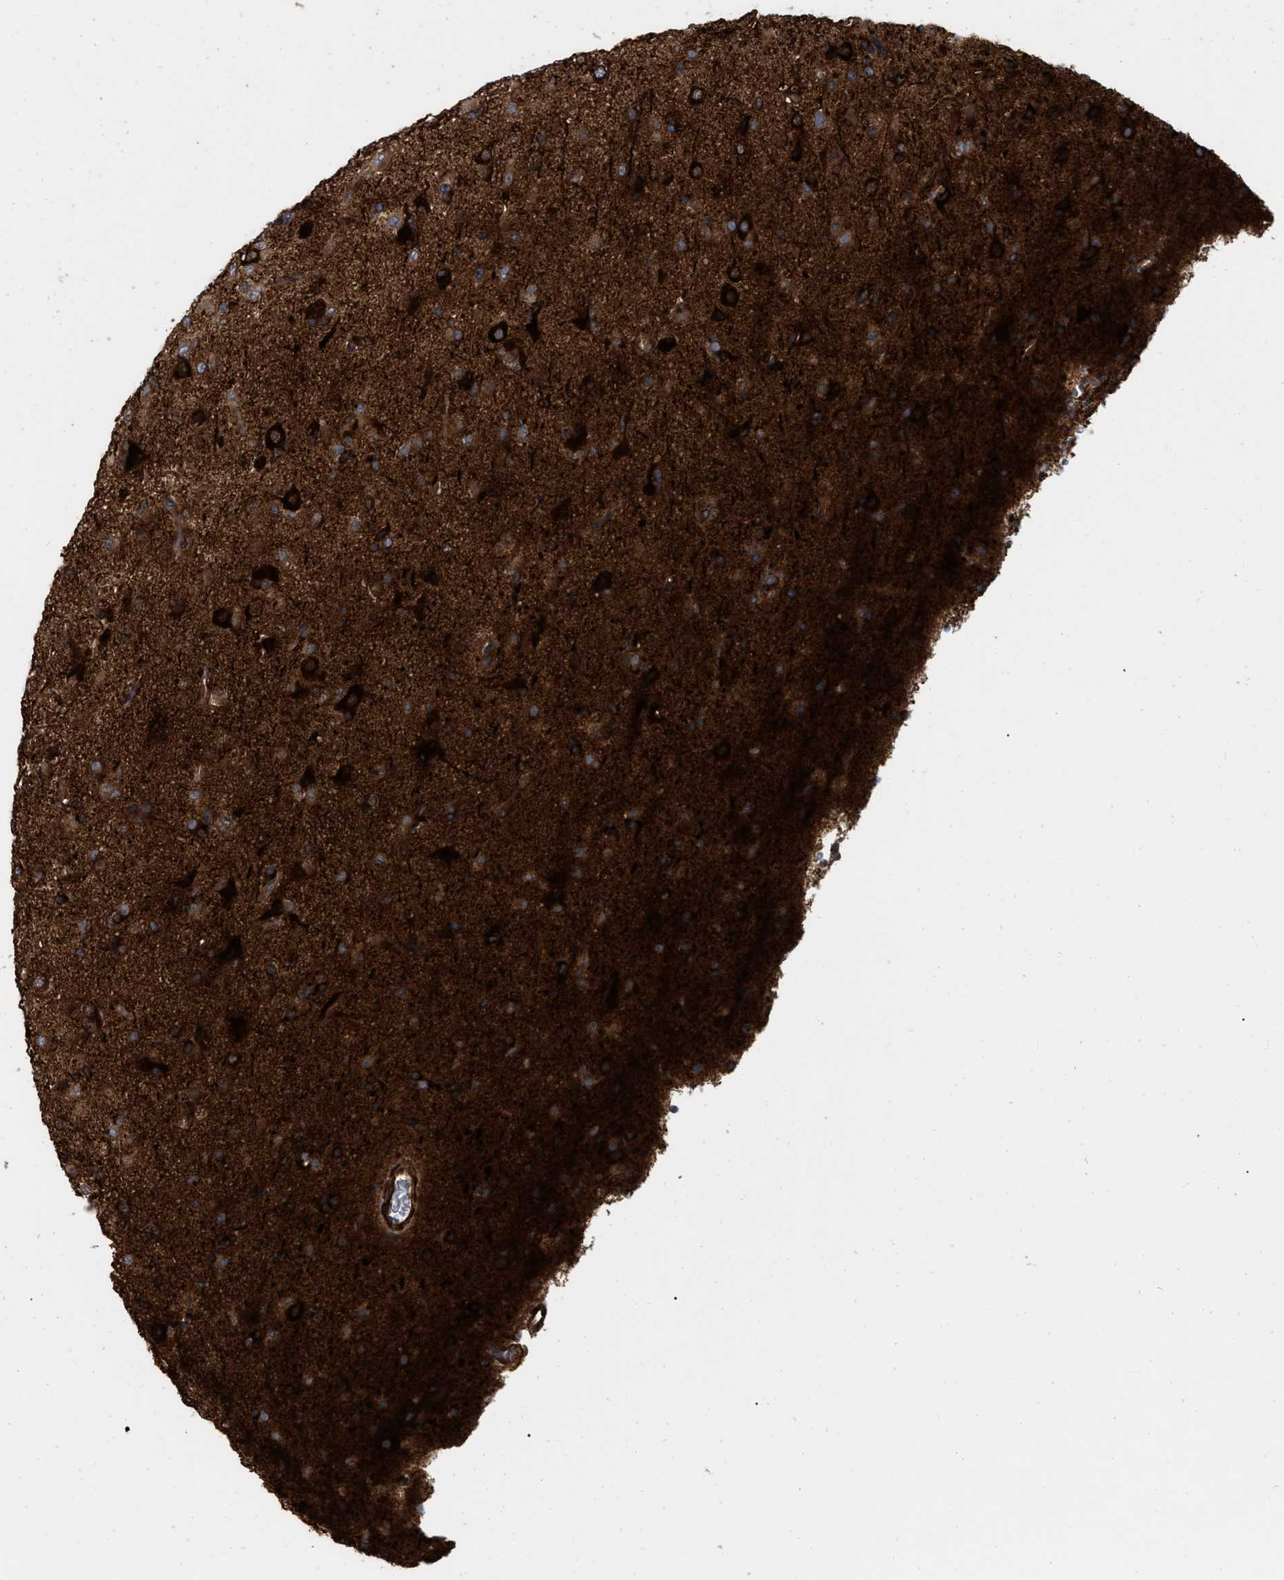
{"staining": {"intensity": "moderate", "quantity": ">75%", "location": "cytoplasmic/membranous"}, "tissue": "glioma", "cell_type": "Tumor cells", "image_type": "cancer", "snomed": [{"axis": "morphology", "description": "Glioma, malignant, Low grade"}, {"axis": "topography", "description": "Brain"}], "caption": "A micrograph showing moderate cytoplasmic/membranous expression in about >75% of tumor cells in malignant low-grade glioma, as visualized by brown immunohistochemical staining.", "gene": "RABEP1", "patient": {"sex": "male", "age": 65}}